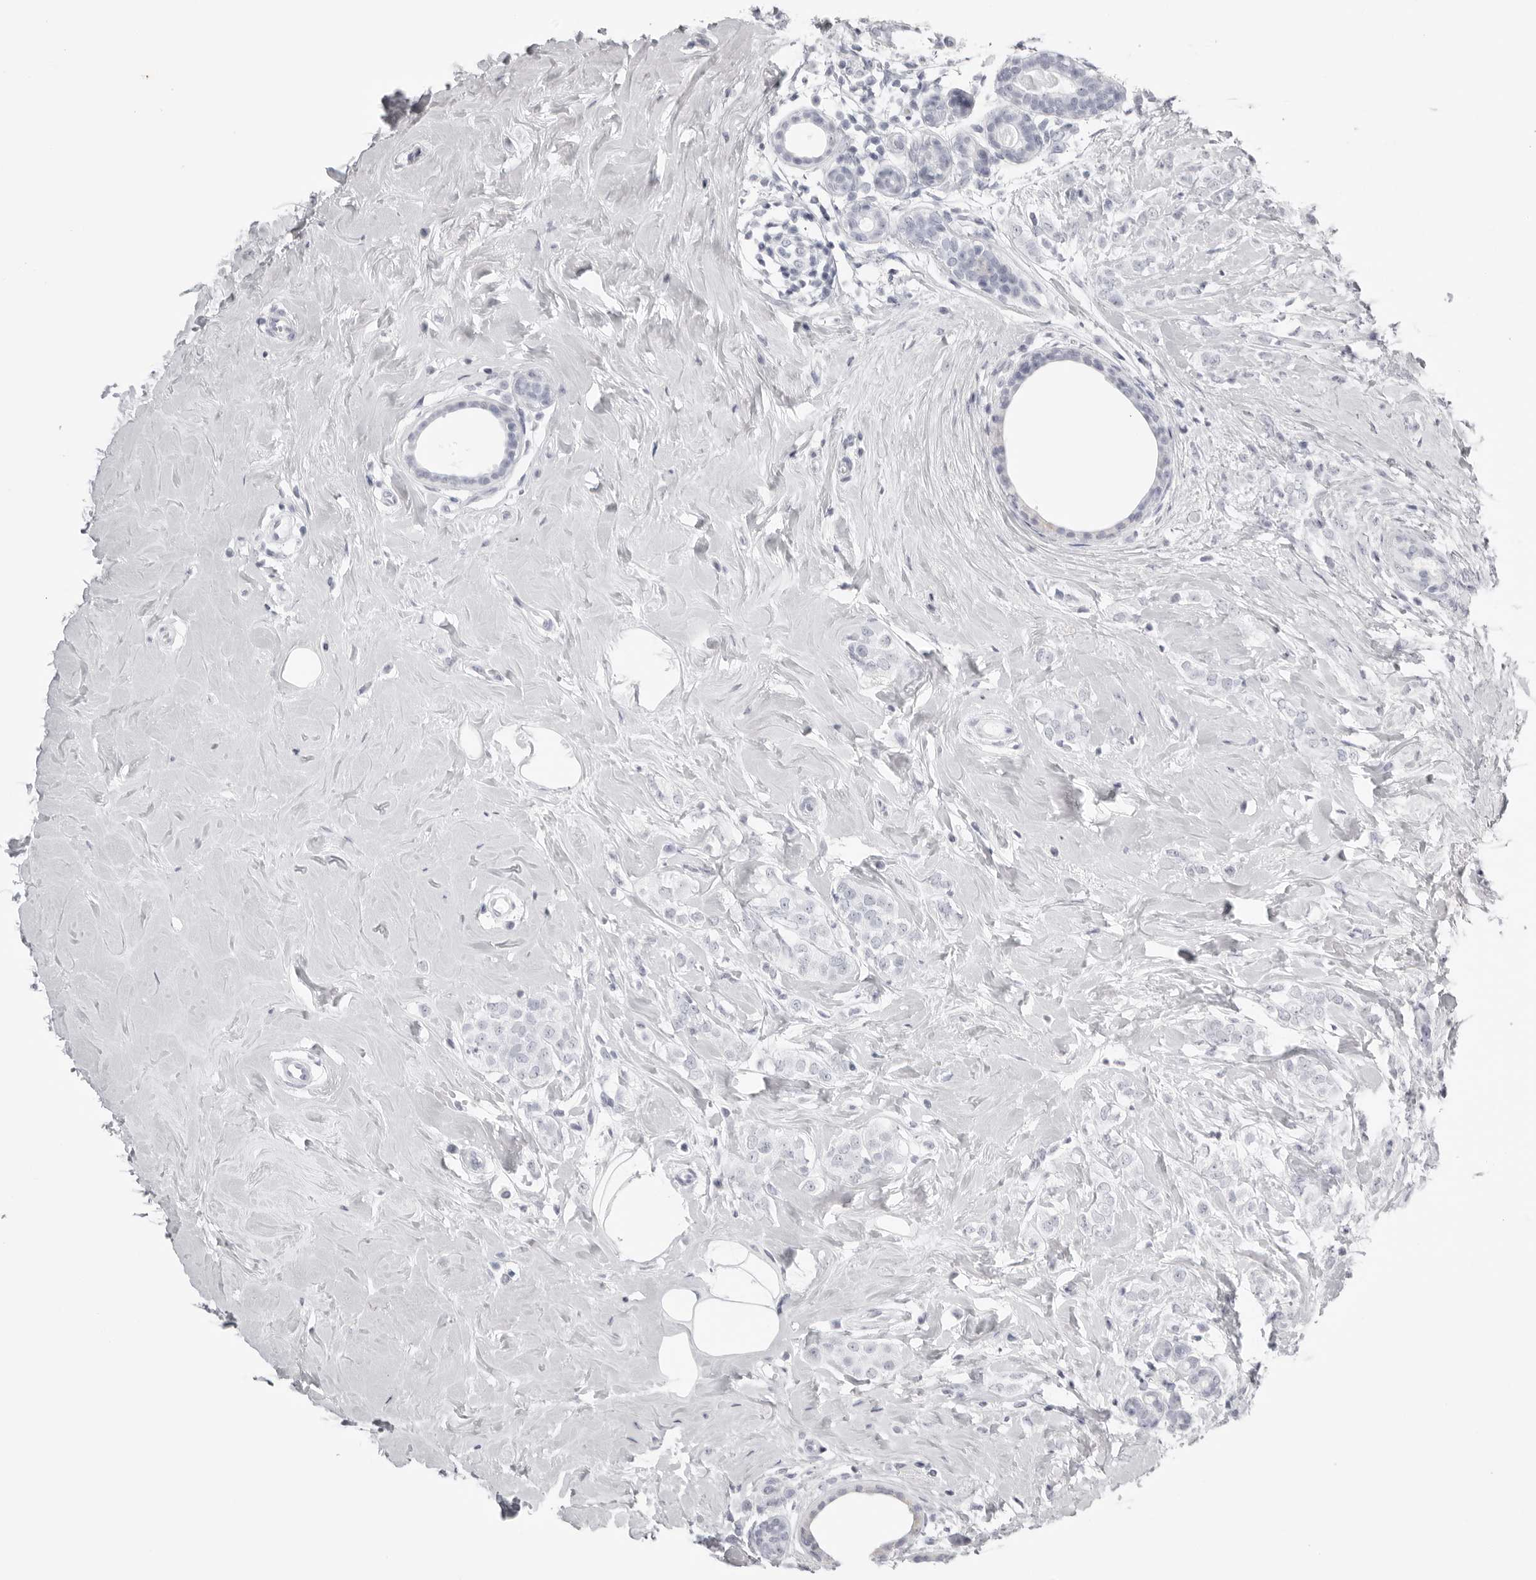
{"staining": {"intensity": "negative", "quantity": "none", "location": "none"}, "tissue": "breast cancer", "cell_type": "Tumor cells", "image_type": "cancer", "snomed": [{"axis": "morphology", "description": "Lobular carcinoma"}, {"axis": "topography", "description": "Breast"}], "caption": "Micrograph shows no protein positivity in tumor cells of lobular carcinoma (breast) tissue.", "gene": "KLK9", "patient": {"sex": "female", "age": 47}}